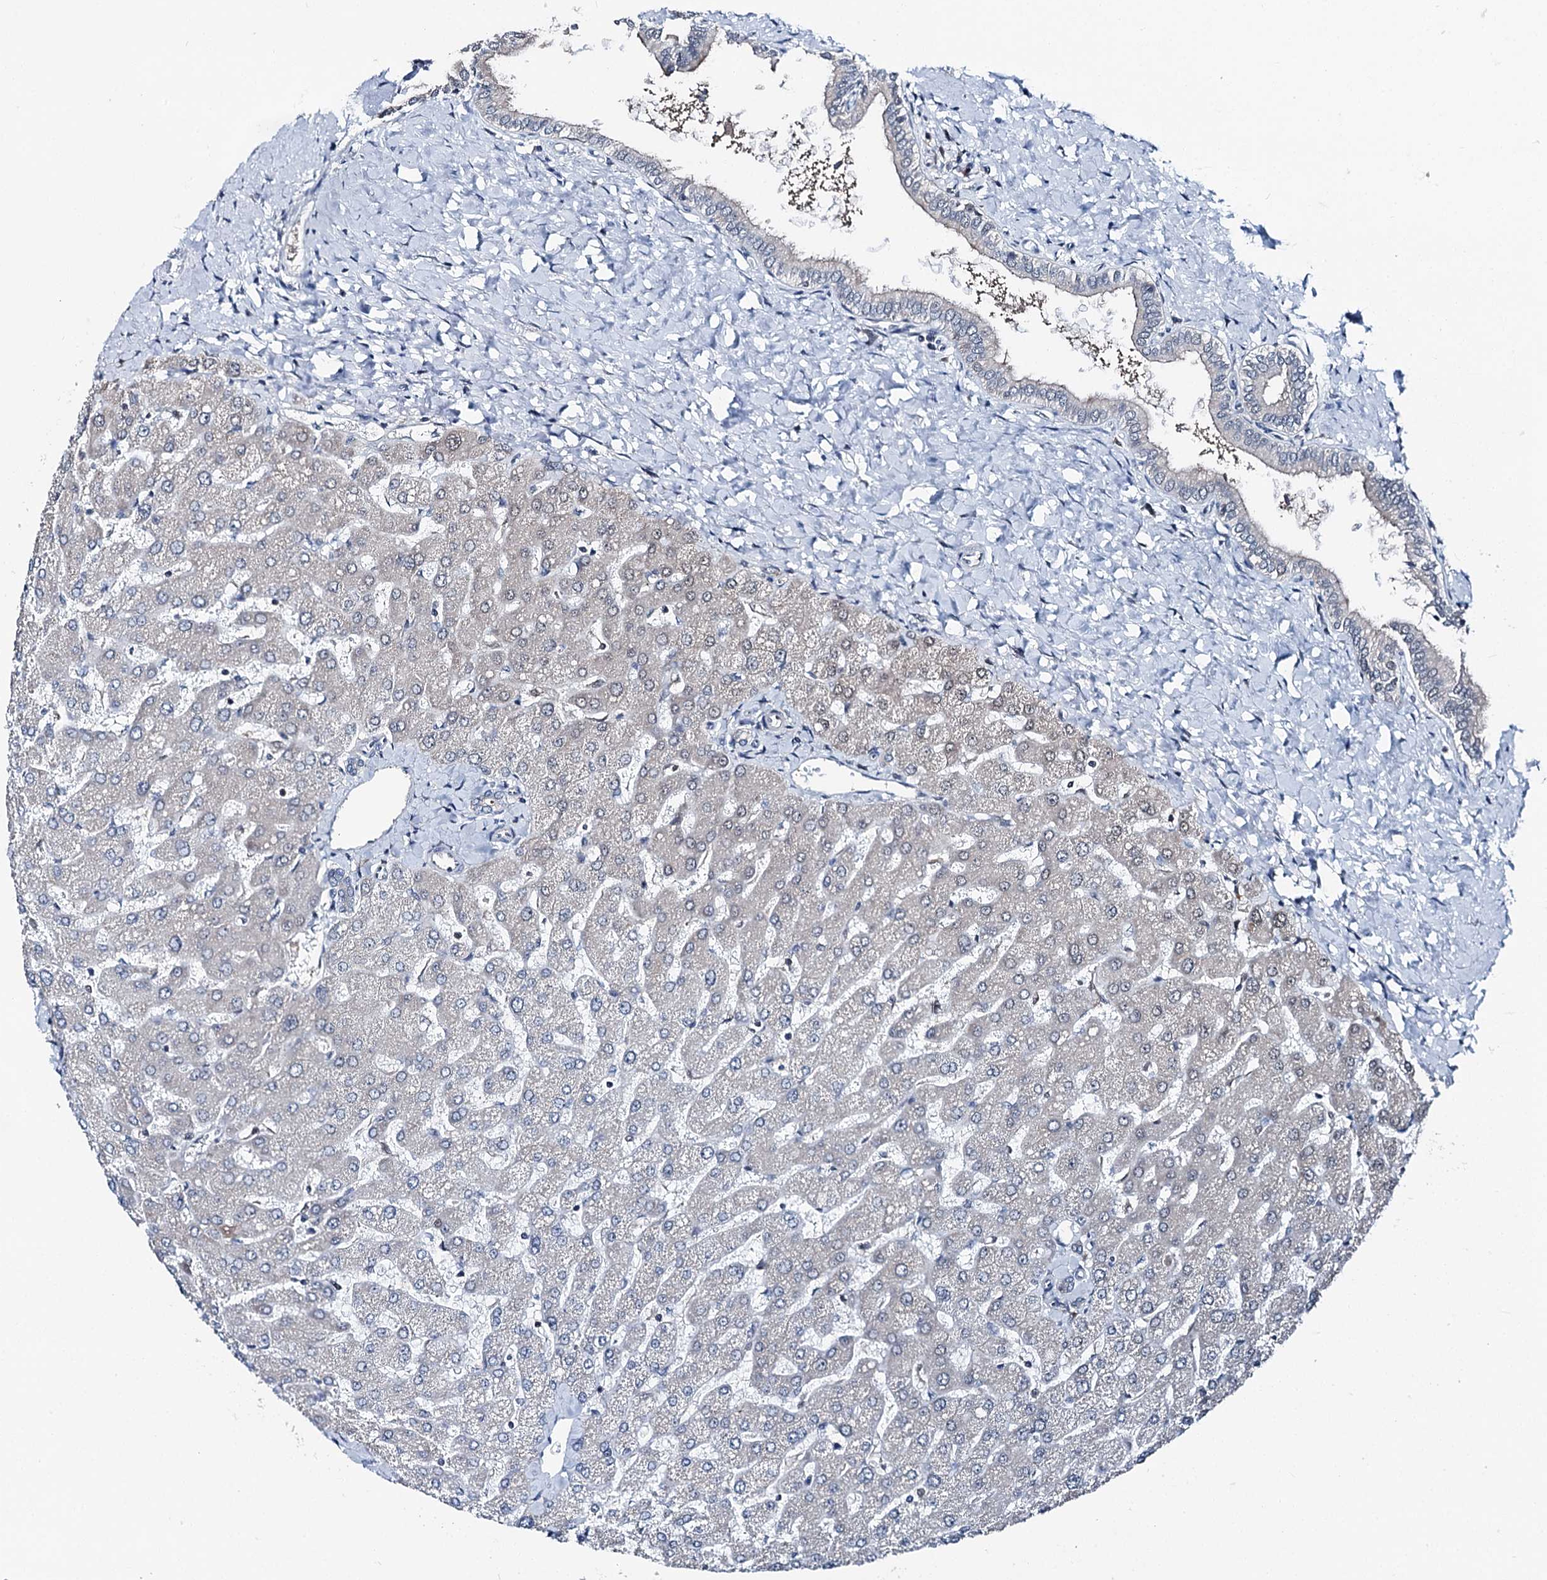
{"staining": {"intensity": "negative", "quantity": "none", "location": "none"}, "tissue": "liver", "cell_type": "Cholangiocytes", "image_type": "normal", "snomed": [{"axis": "morphology", "description": "Normal tissue, NOS"}, {"axis": "topography", "description": "Liver"}], "caption": "Immunohistochemistry micrograph of benign human liver stained for a protein (brown), which reveals no expression in cholangiocytes. The staining was performed using DAB to visualize the protein expression in brown, while the nuclei were stained in blue with hematoxylin (Magnification: 20x).", "gene": "PSMD13", "patient": {"sex": "male", "age": 55}}